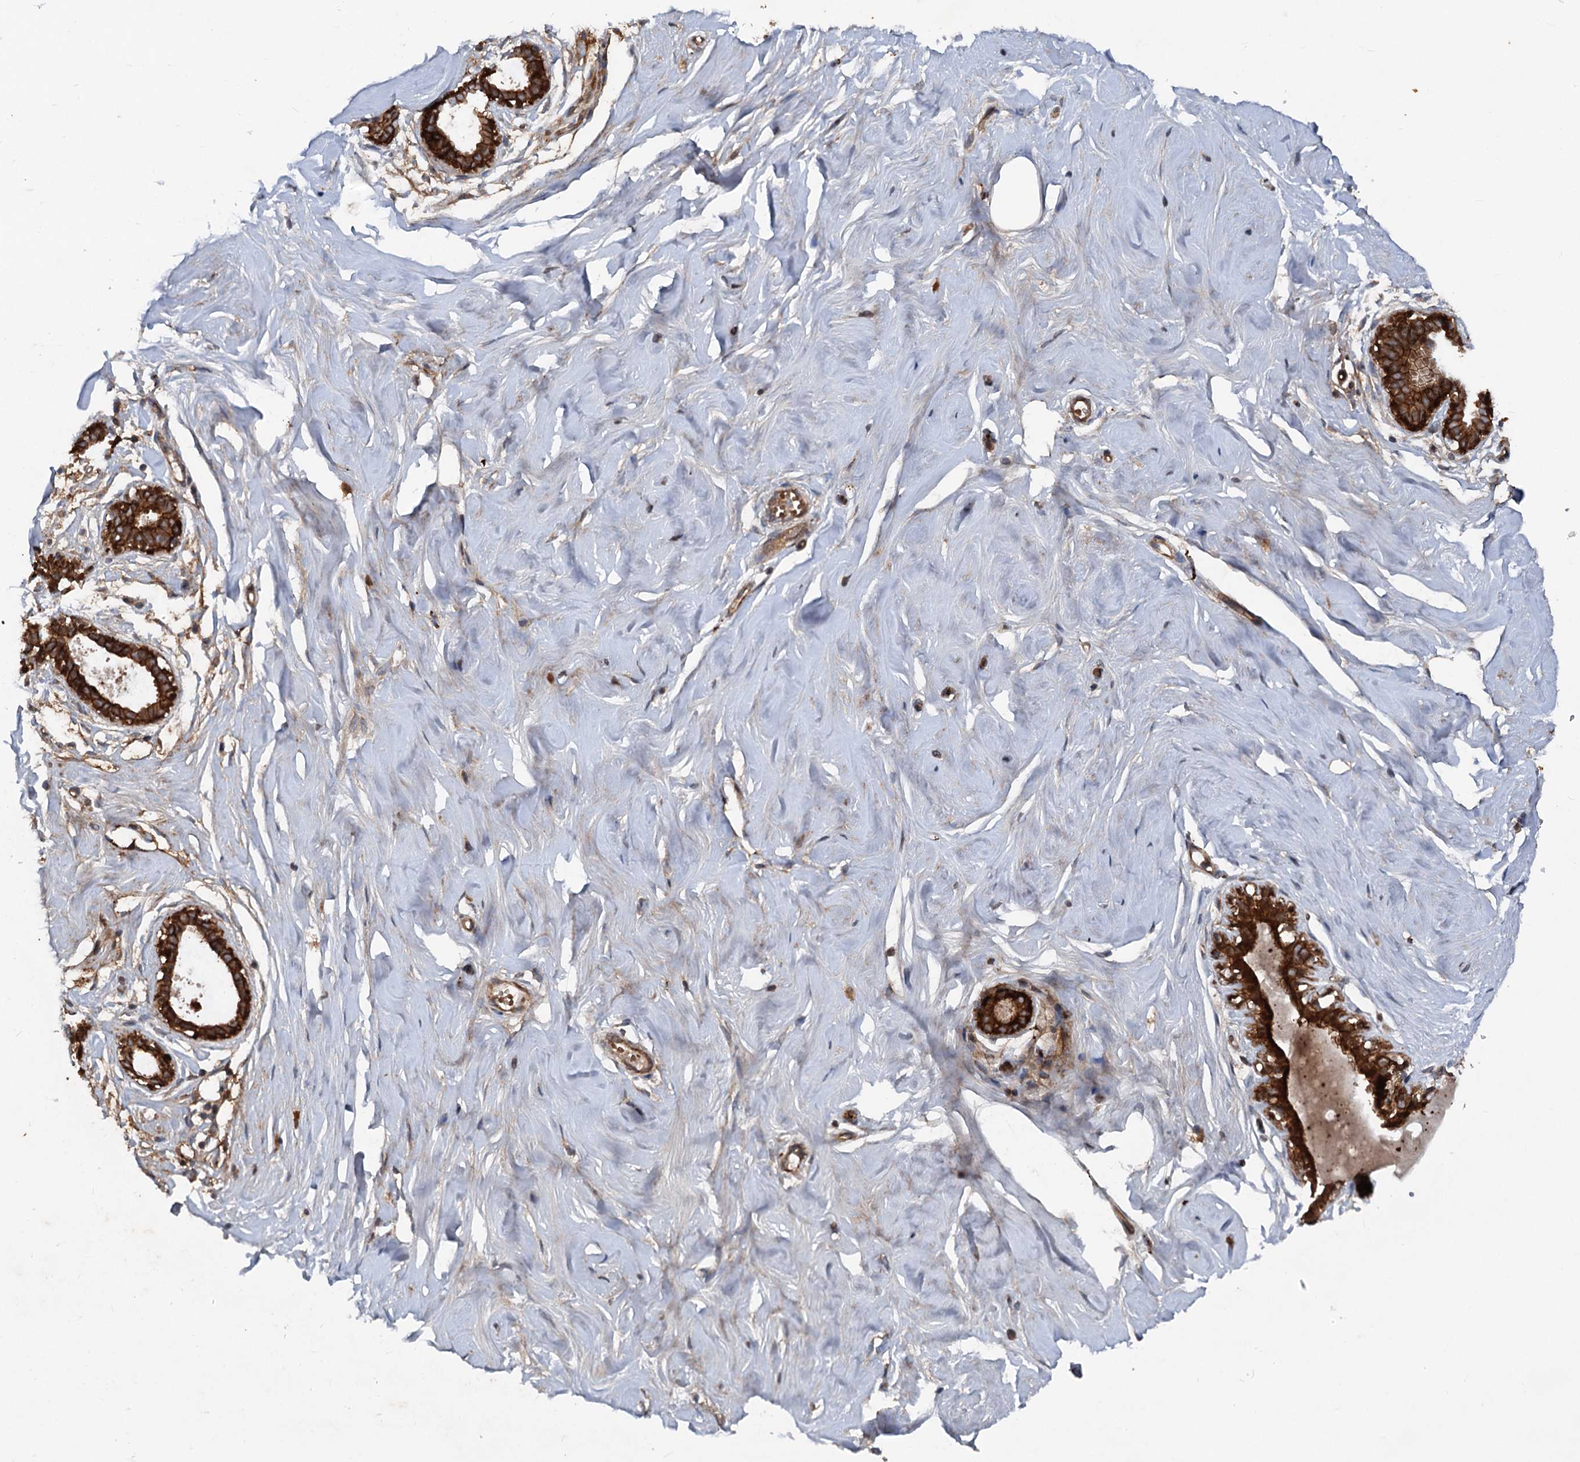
{"staining": {"intensity": "negative", "quantity": "none", "location": "none"}, "tissue": "breast", "cell_type": "Adipocytes", "image_type": "normal", "snomed": [{"axis": "morphology", "description": "Normal tissue, NOS"}, {"axis": "morphology", "description": "Adenoma, NOS"}, {"axis": "topography", "description": "Breast"}], "caption": "Breast stained for a protein using immunohistochemistry exhibits no positivity adipocytes.", "gene": "N4BP2L2", "patient": {"sex": "female", "age": 23}}